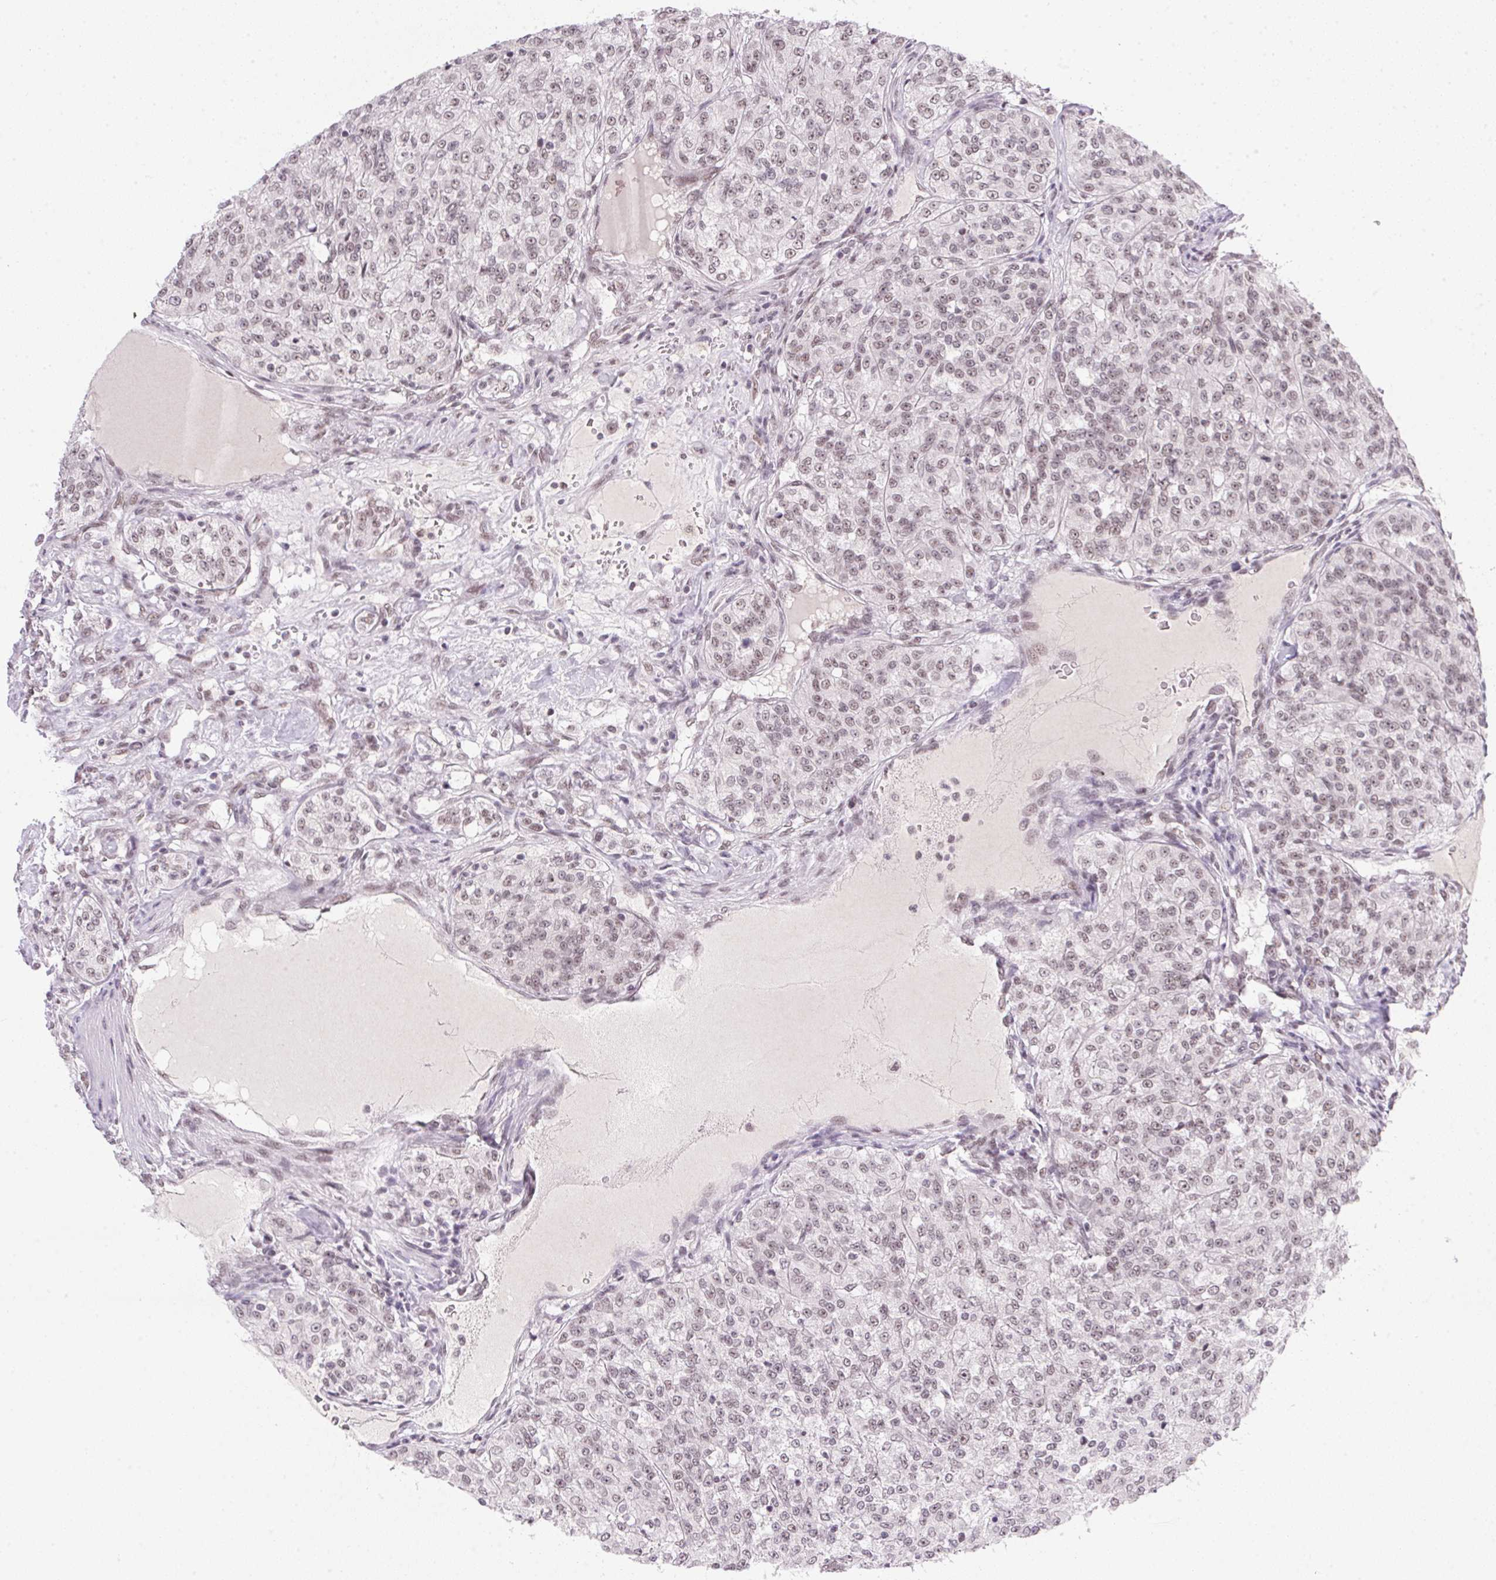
{"staining": {"intensity": "weak", "quantity": "25%-75%", "location": "nuclear"}, "tissue": "renal cancer", "cell_type": "Tumor cells", "image_type": "cancer", "snomed": [{"axis": "morphology", "description": "Adenocarcinoma, NOS"}, {"axis": "topography", "description": "Kidney"}], "caption": "A histopathology image of renal cancer (adenocarcinoma) stained for a protein shows weak nuclear brown staining in tumor cells.", "gene": "SRSF7", "patient": {"sex": "female", "age": 63}}